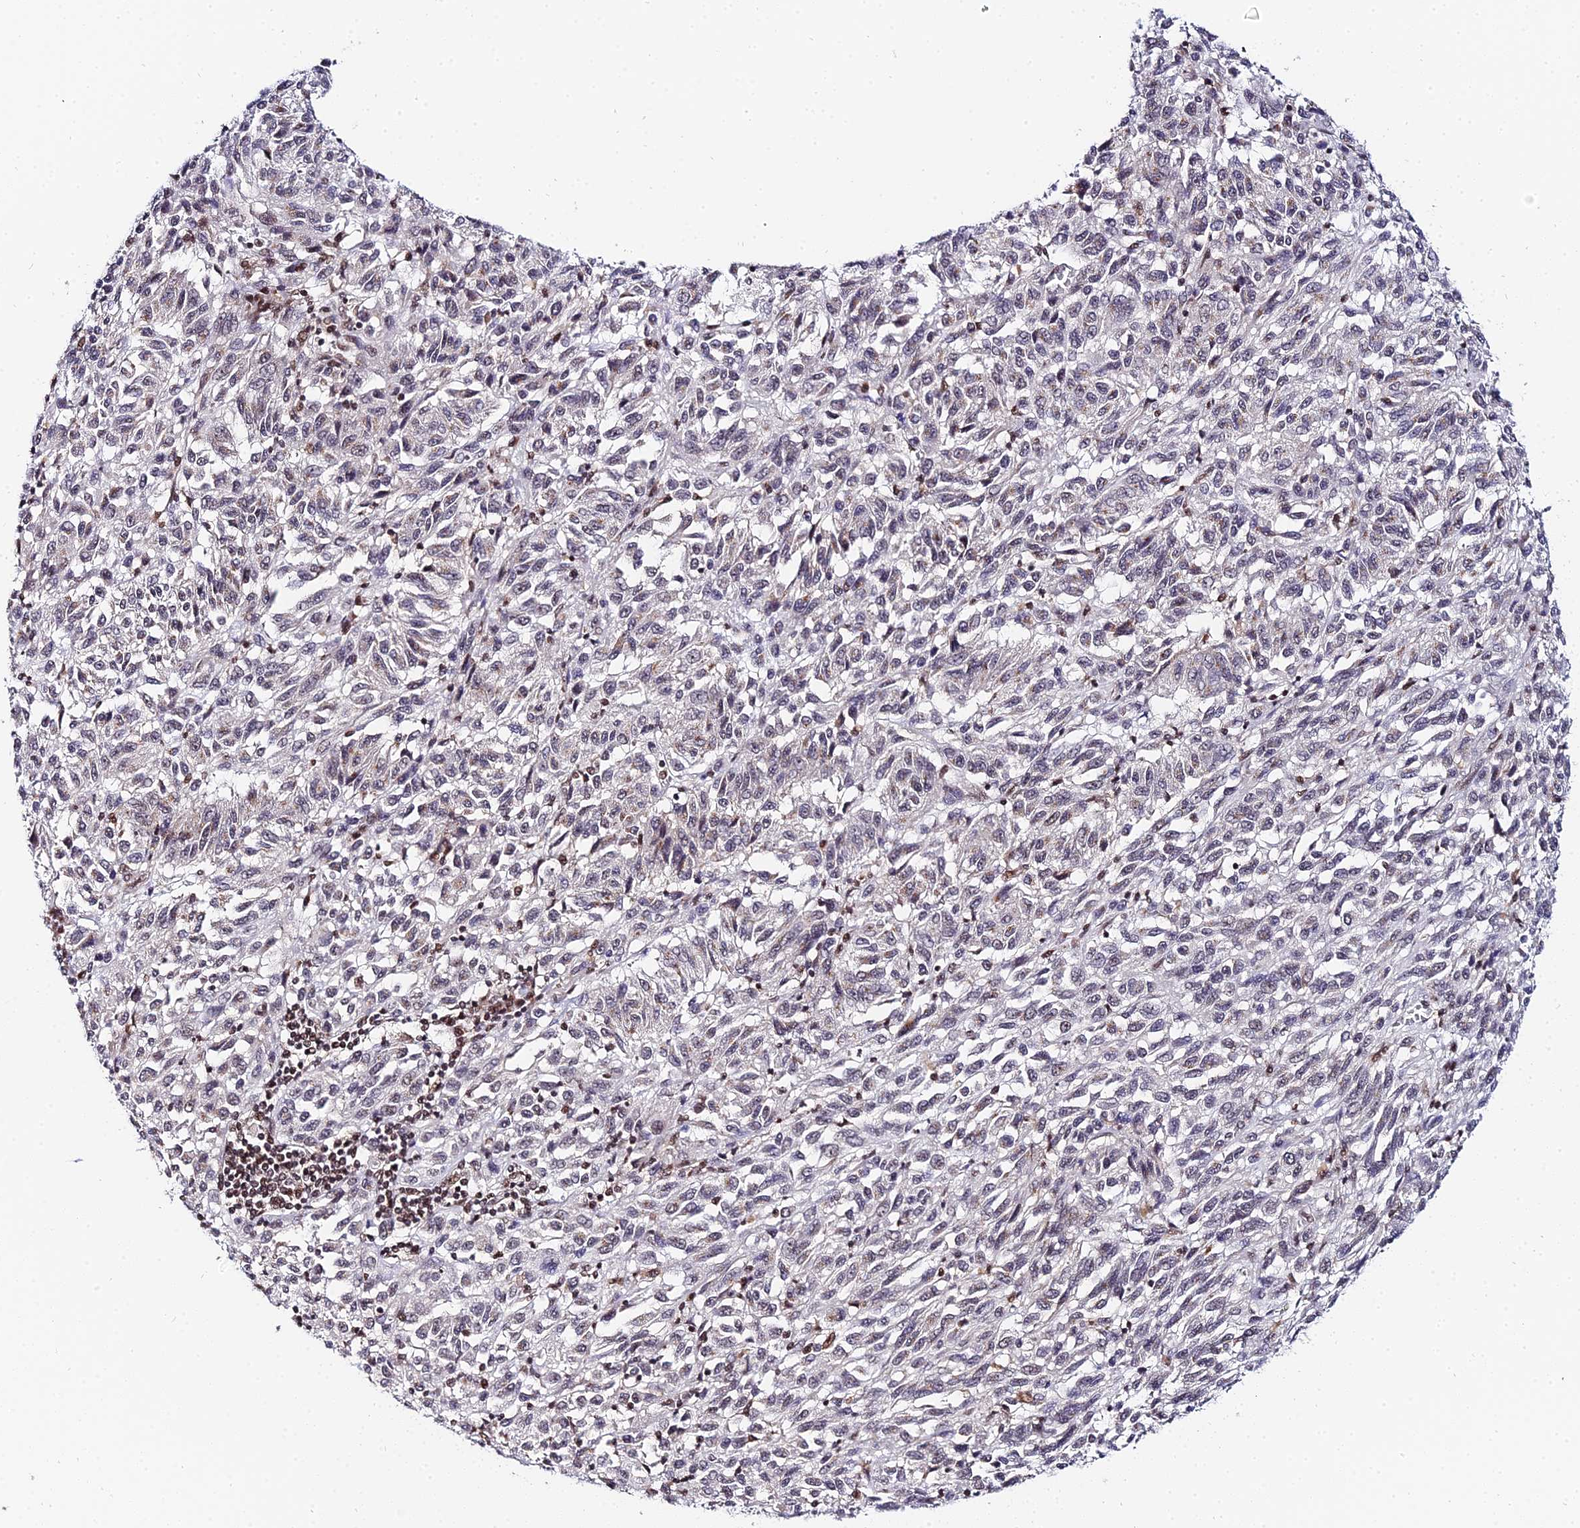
{"staining": {"intensity": "weak", "quantity": "<25%", "location": "cytoplasmic/membranous"}, "tissue": "melanoma", "cell_type": "Tumor cells", "image_type": "cancer", "snomed": [{"axis": "morphology", "description": "Malignant melanoma, Metastatic site"}, {"axis": "topography", "description": "Lung"}], "caption": "IHC of human melanoma demonstrates no expression in tumor cells.", "gene": "EXOSC3", "patient": {"sex": "male", "age": 64}}